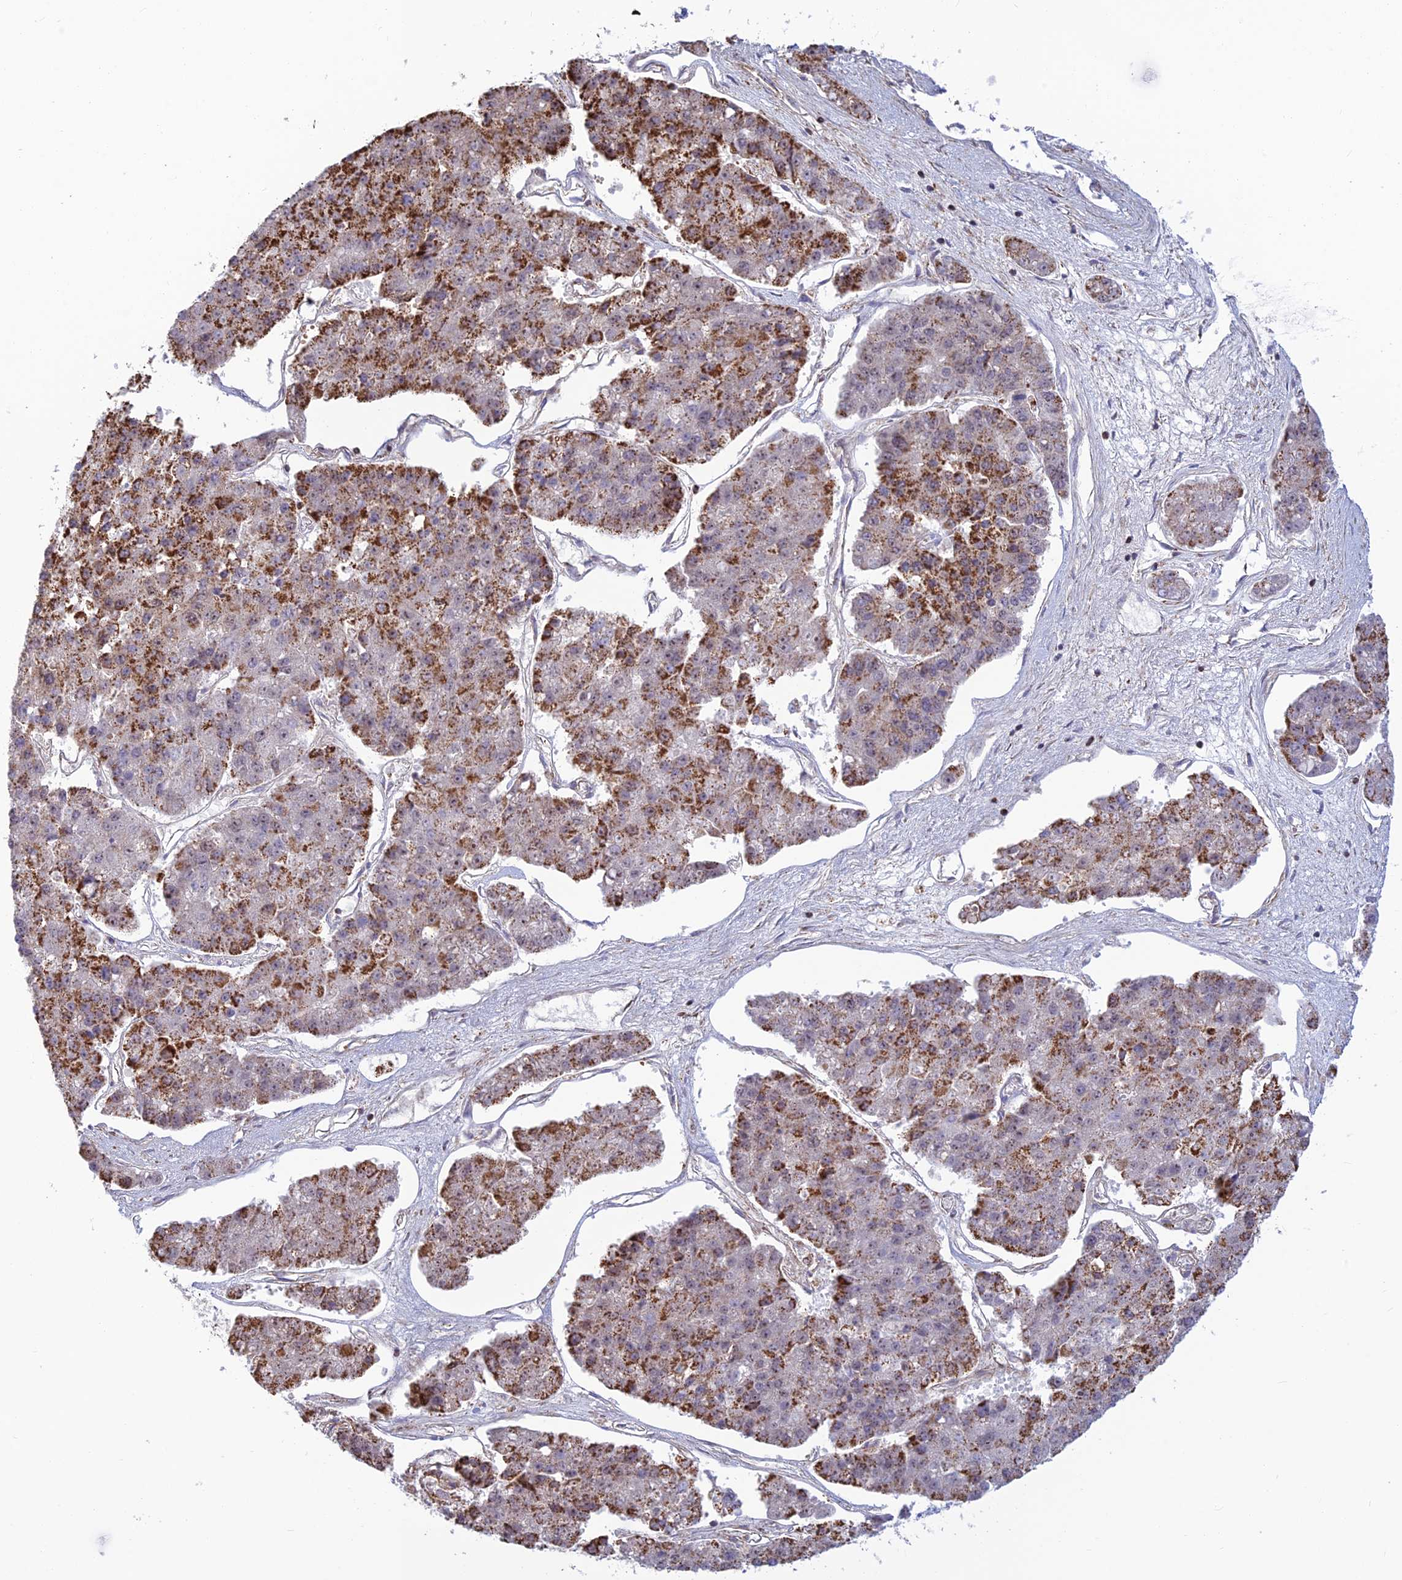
{"staining": {"intensity": "strong", "quantity": "25%-75%", "location": "cytoplasmic/membranous"}, "tissue": "pancreatic cancer", "cell_type": "Tumor cells", "image_type": "cancer", "snomed": [{"axis": "morphology", "description": "Adenocarcinoma, NOS"}, {"axis": "topography", "description": "Pancreas"}], "caption": "Protein analysis of pancreatic cancer tissue reveals strong cytoplasmic/membranous positivity in about 25%-75% of tumor cells.", "gene": "POLR1G", "patient": {"sex": "male", "age": 50}}